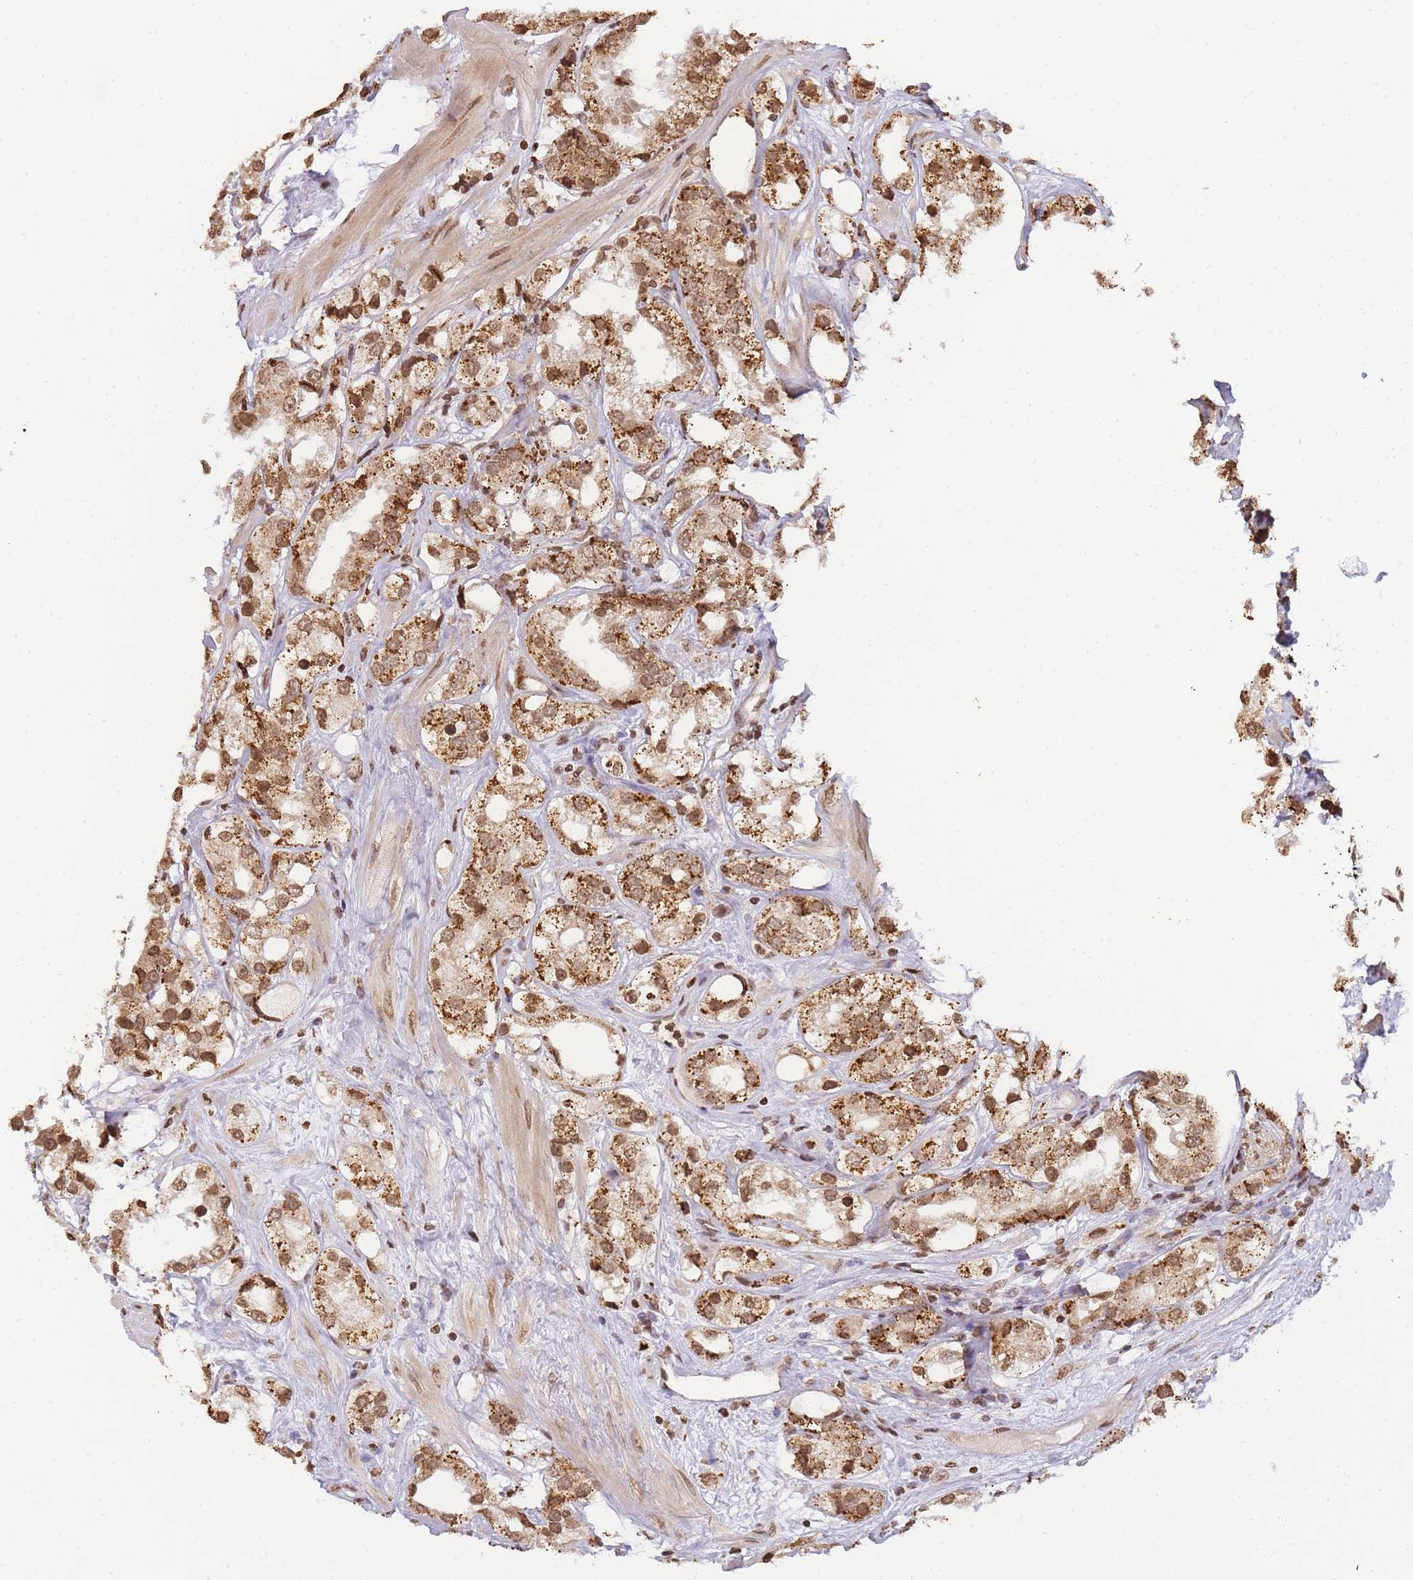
{"staining": {"intensity": "moderate", "quantity": ">75%", "location": "cytoplasmic/membranous,nuclear"}, "tissue": "prostate cancer", "cell_type": "Tumor cells", "image_type": "cancer", "snomed": [{"axis": "morphology", "description": "Adenocarcinoma, NOS"}, {"axis": "topography", "description": "Prostate"}], "caption": "Tumor cells reveal medium levels of moderate cytoplasmic/membranous and nuclear expression in about >75% of cells in prostate cancer. (DAB IHC with brightfield microscopy, high magnification).", "gene": "WWTR1", "patient": {"sex": "male", "age": 79}}